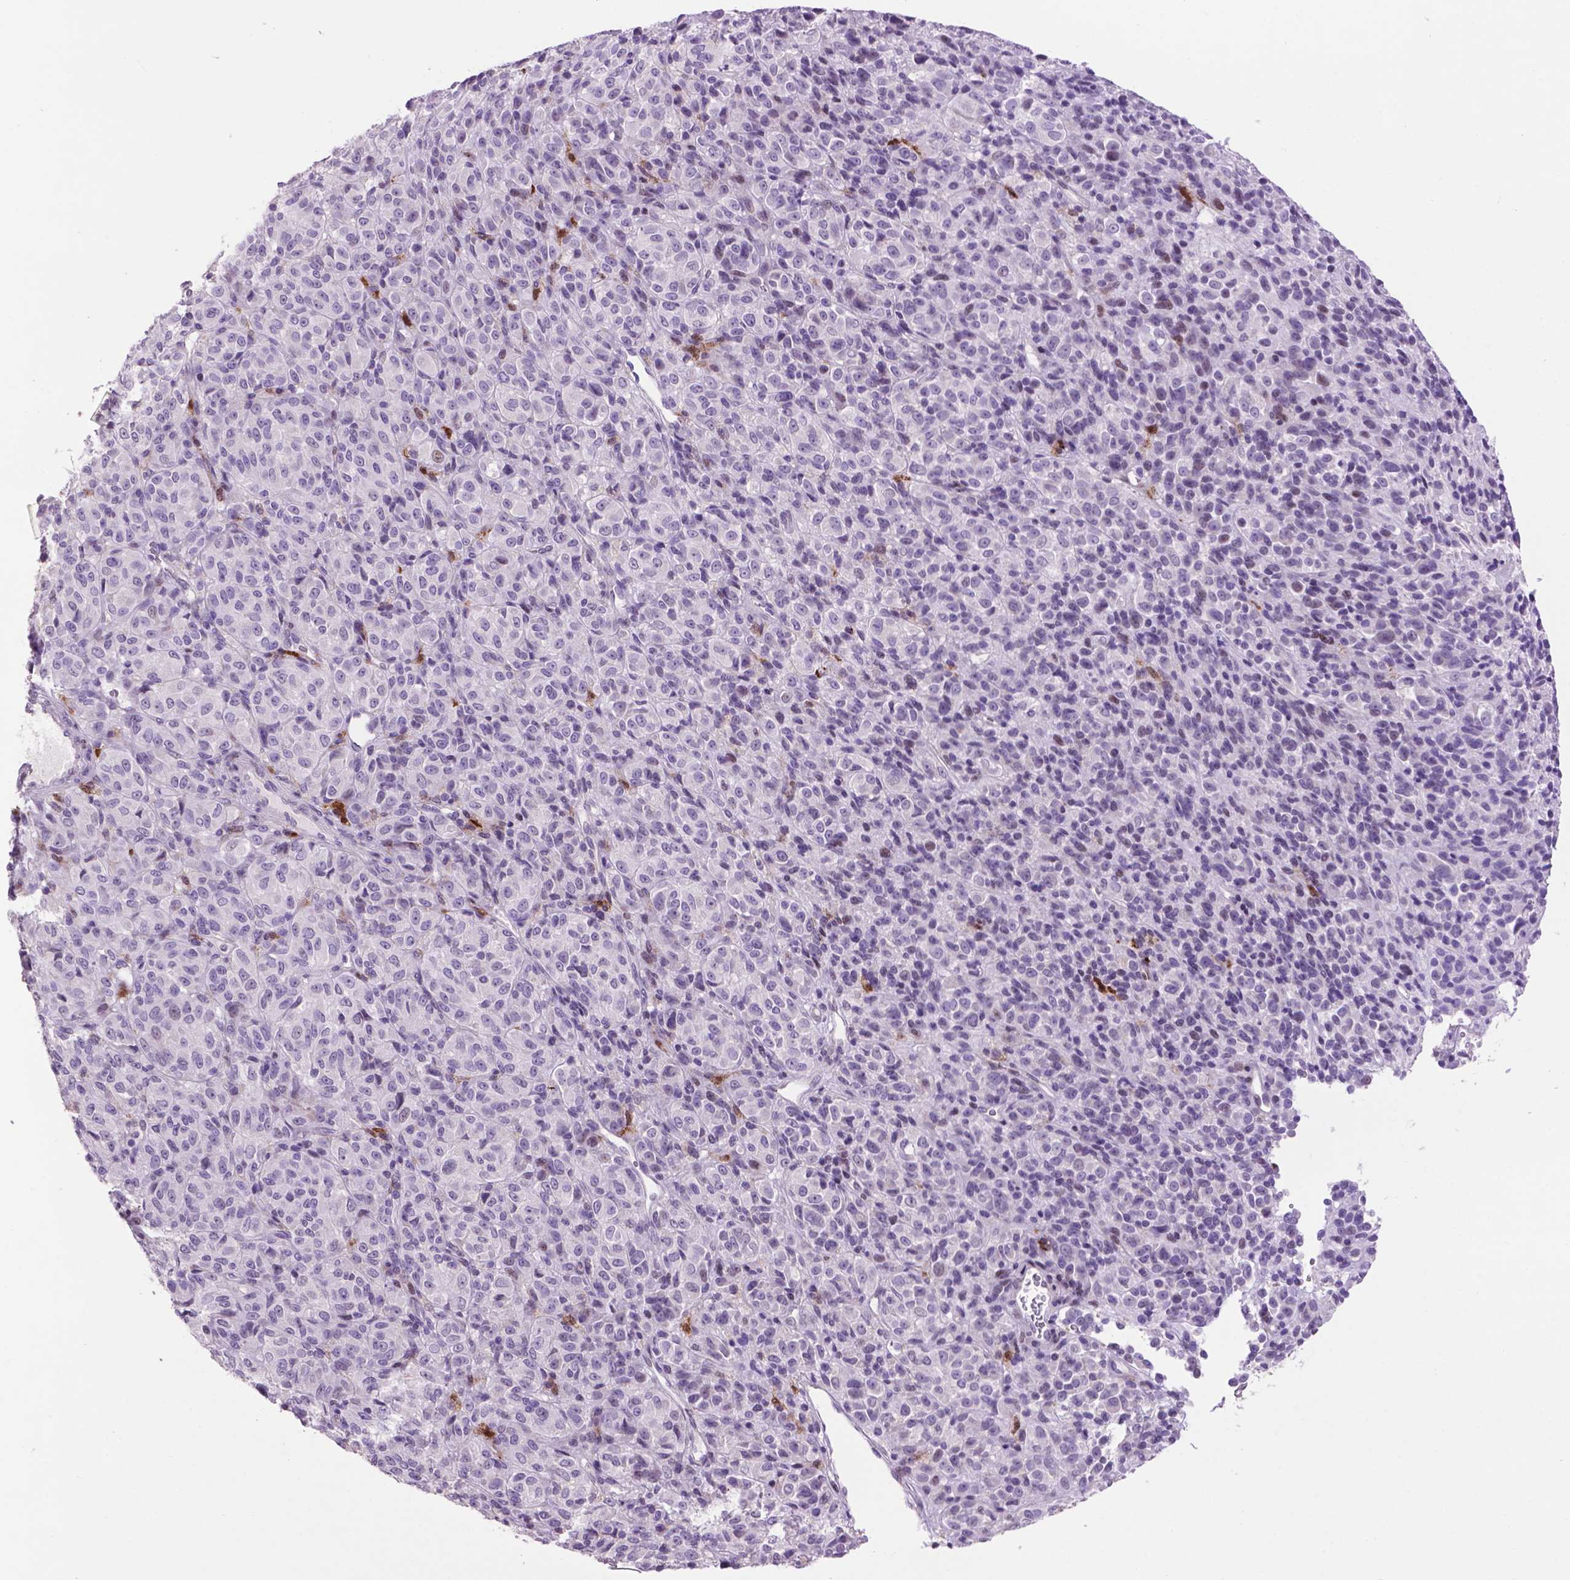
{"staining": {"intensity": "negative", "quantity": "none", "location": "none"}, "tissue": "melanoma", "cell_type": "Tumor cells", "image_type": "cancer", "snomed": [{"axis": "morphology", "description": "Malignant melanoma, Metastatic site"}, {"axis": "topography", "description": "Brain"}], "caption": "Immunohistochemistry (IHC) photomicrograph of human melanoma stained for a protein (brown), which shows no positivity in tumor cells.", "gene": "TH", "patient": {"sex": "female", "age": 56}}